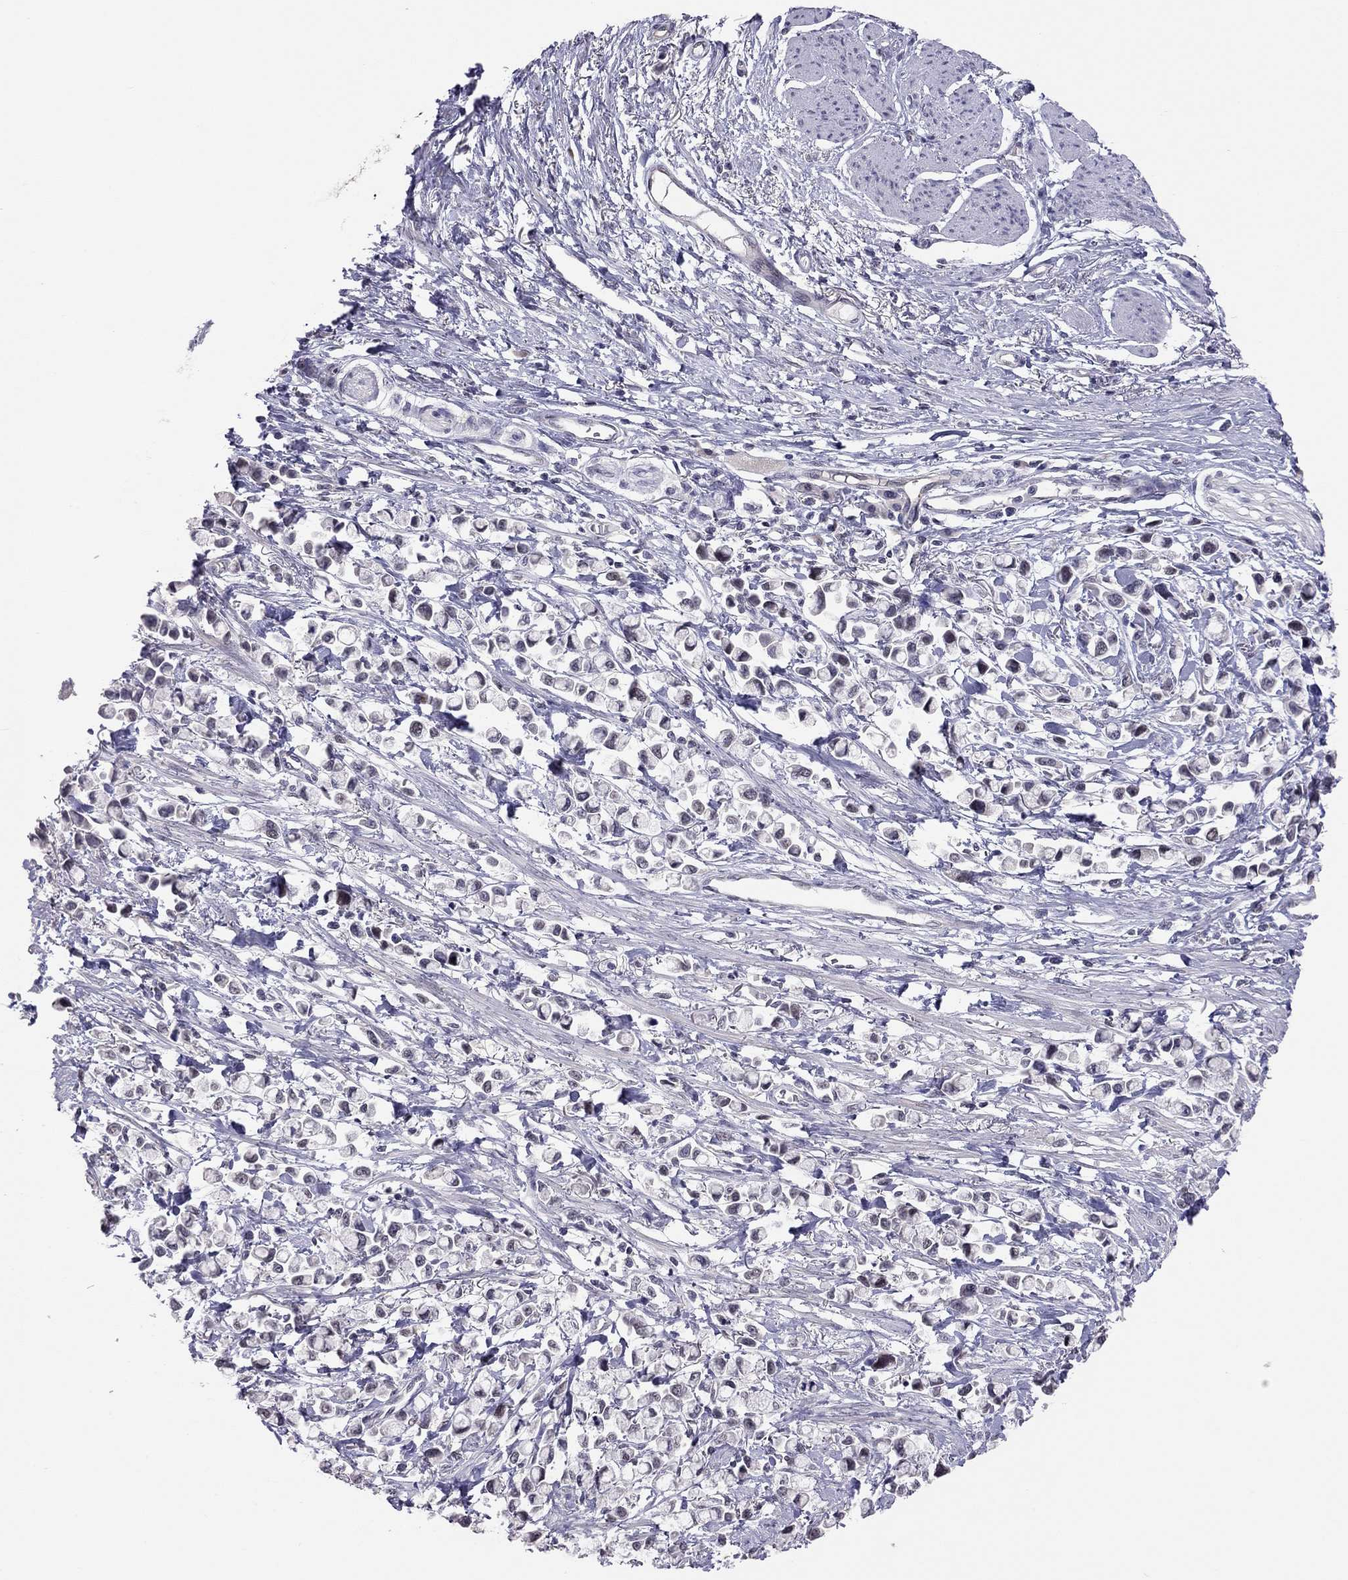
{"staining": {"intensity": "negative", "quantity": "none", "location": "none"}, "tissue": "stomach cancer", "cell_type": "Tumor cells", "image_type": "cancer", "snomed": [{"axis": "morphology", "description": "Adenocarcinoma, NOS"}, {"axis": "topography", "description": "Stomach"}], "caption": "There is no significant expression in tumor cells of stomach adenocarcinoma. (DAB (3,3'-diaminobenzidine) immunohistochemistry (IHC) with hematoxylin counter stain).", "gene": "HSF2BP", "patient": {"sex": "female", "age": 81}}